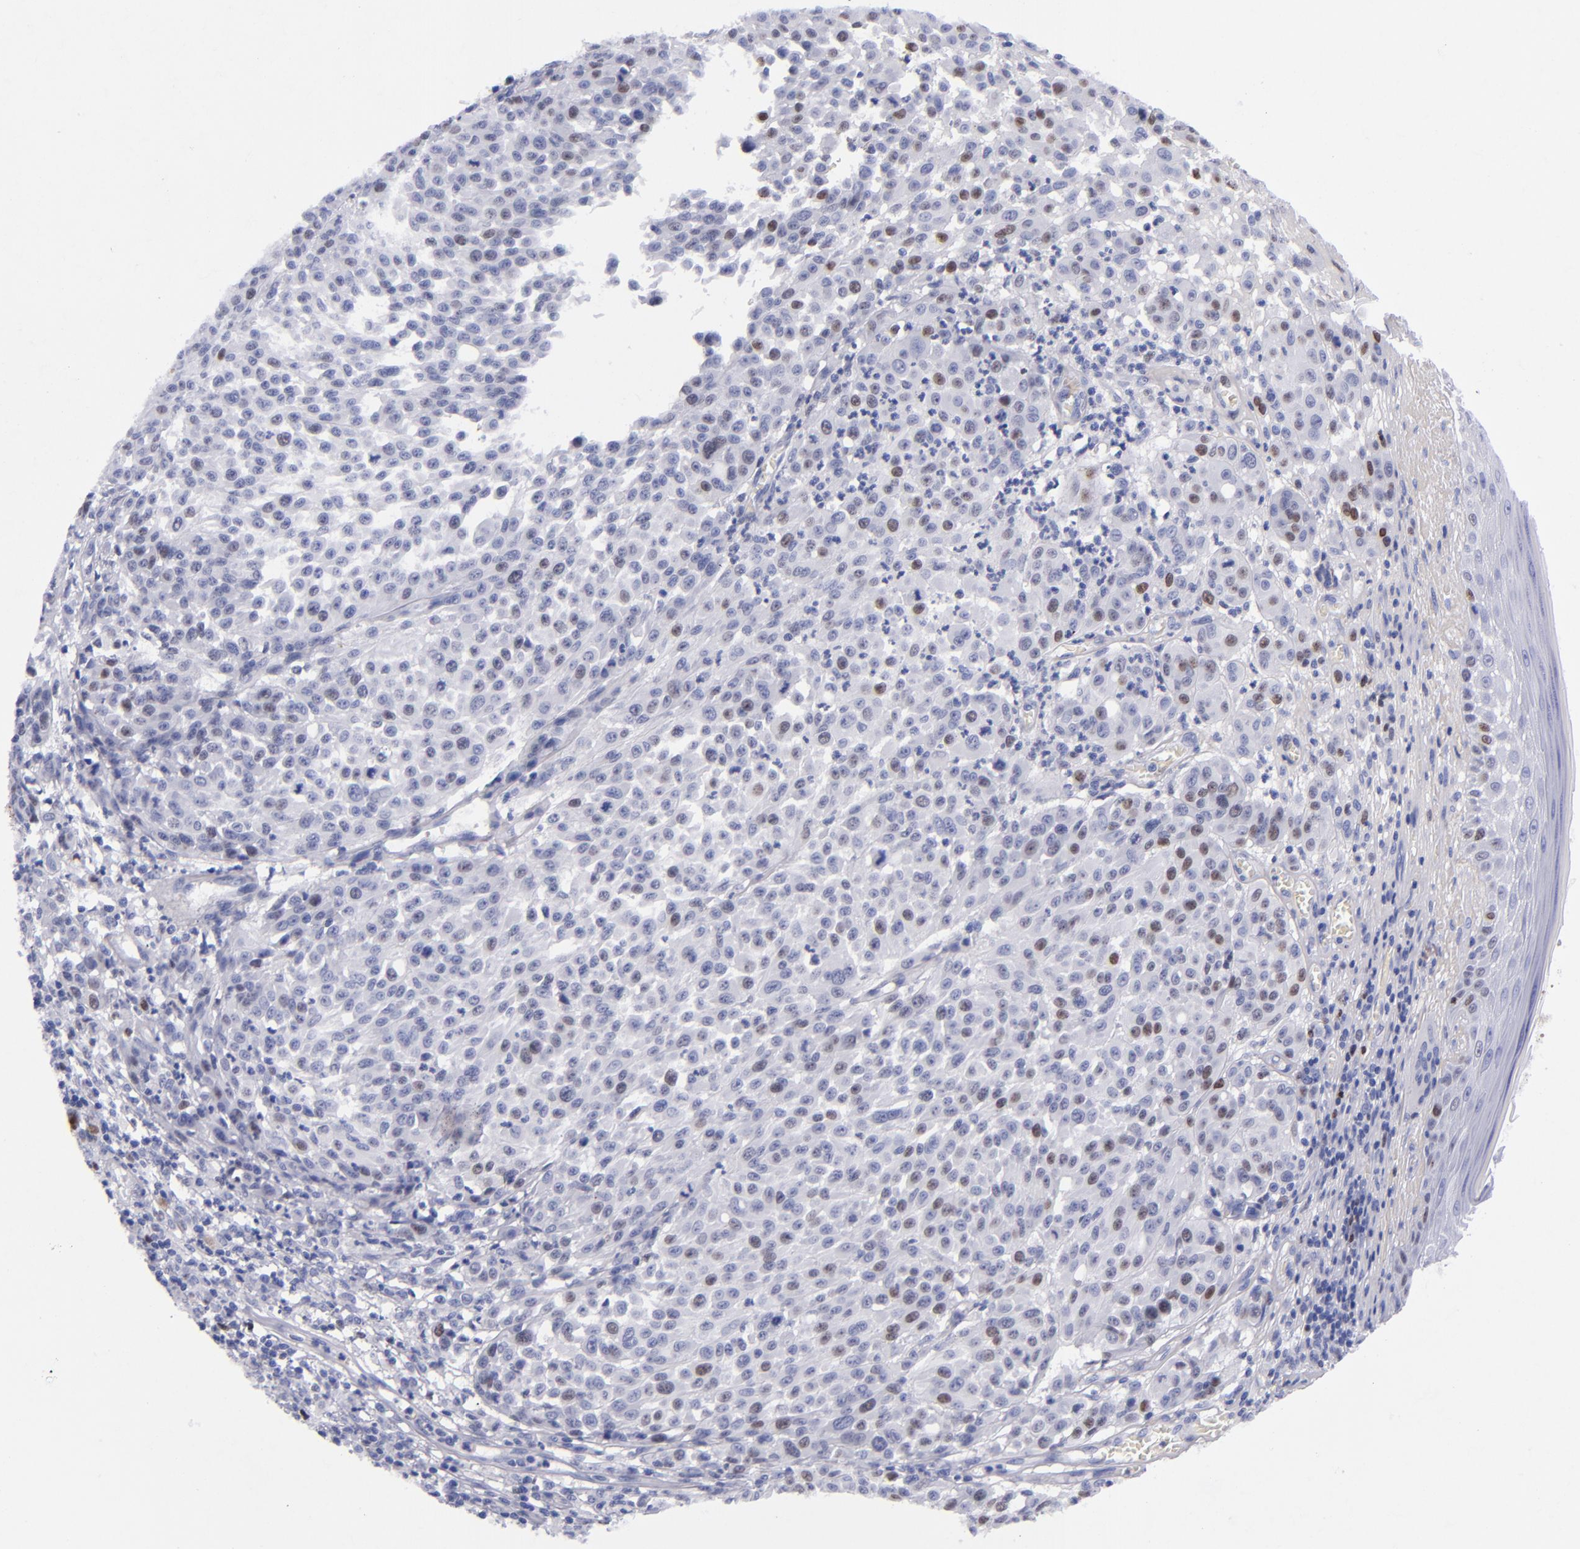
{"staining": {"intensity": "strong", "quantity": "<25%", "location": "nuclear"}, "tissue": "melanoma", "cell_type": "Tumor cells", "image_type": "cancer", "snomed": [{"axis": "morphology", "description": "Malignant melanoma, NOS"}, {"axis": "topography", "description": "Skin"}], "caption": "Immunohistochemical staining of human melanoma exhibits medium levels of strong nuclear expression in about <25% of tumor cells.", "gene": "MCM7", "patient": {"sex": "female", "age": 49}}